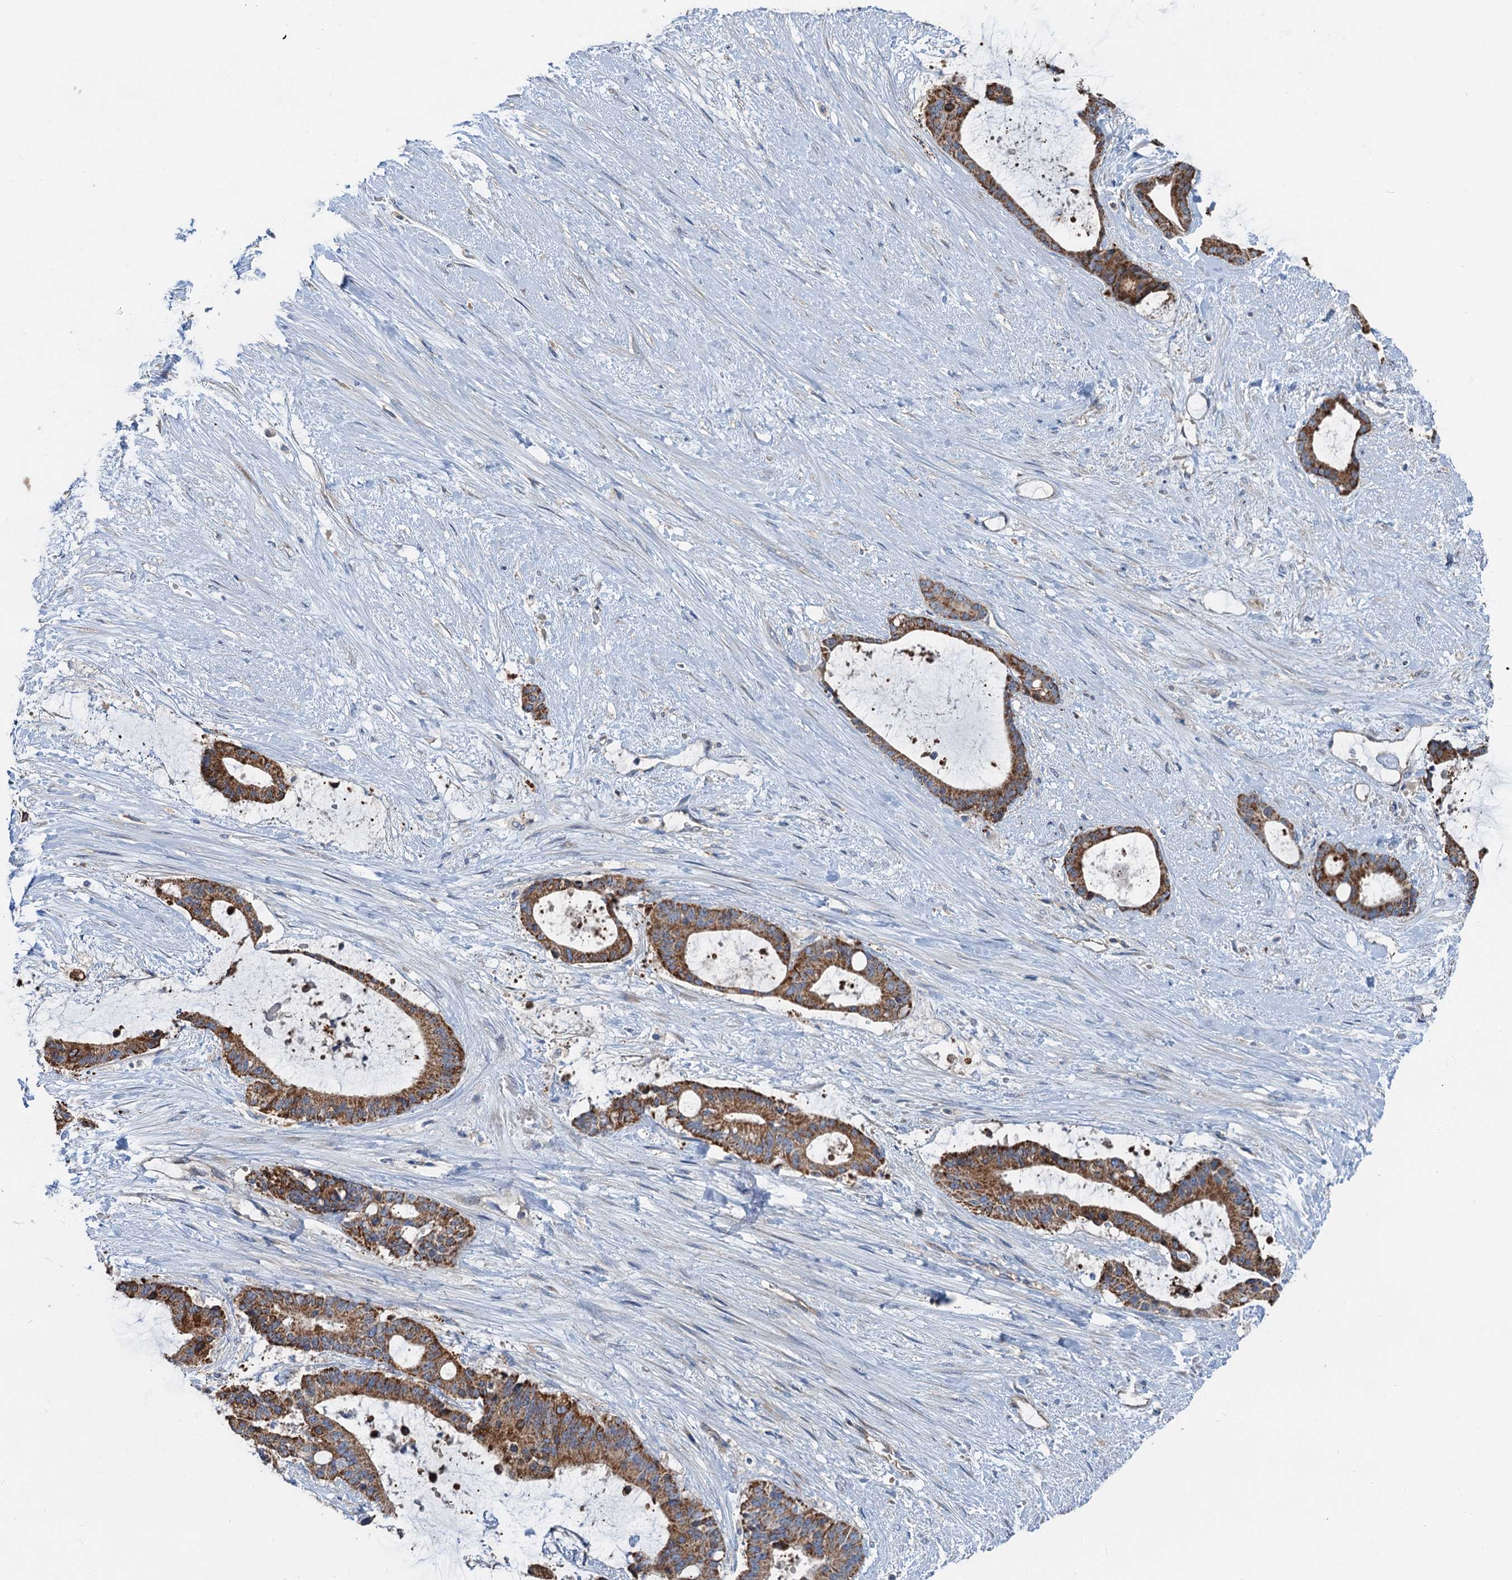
{"staining": {"intensity": "strong", "quantity": ">75%", "location": "cytoplasmic/membranous"}, "tissue": "liver cancer", "cell_type": "Tumor cells", "image_type": "cancer", "snomed": [{"axis": "morphology", "description": "Normal tissue, NOS"}, {"axis": "morphology", "description": "Cholangiocarcinoma"}, {"axis": "topography", "description": "Liver"}, {"axis": "topography", "description": "Peripheral nerve tissue"}], "caption": "The photomicrograph reveals staining of liver cancer (cholangiocarcinoma), revealing strong cytoplasmic/membranous protein staining (brown color) within tumor cells. (DAB IHC with brightfield microscopy, high magnification).", "gene": "ANKRD26", "patient": {"sex": "female", "age": 73}}